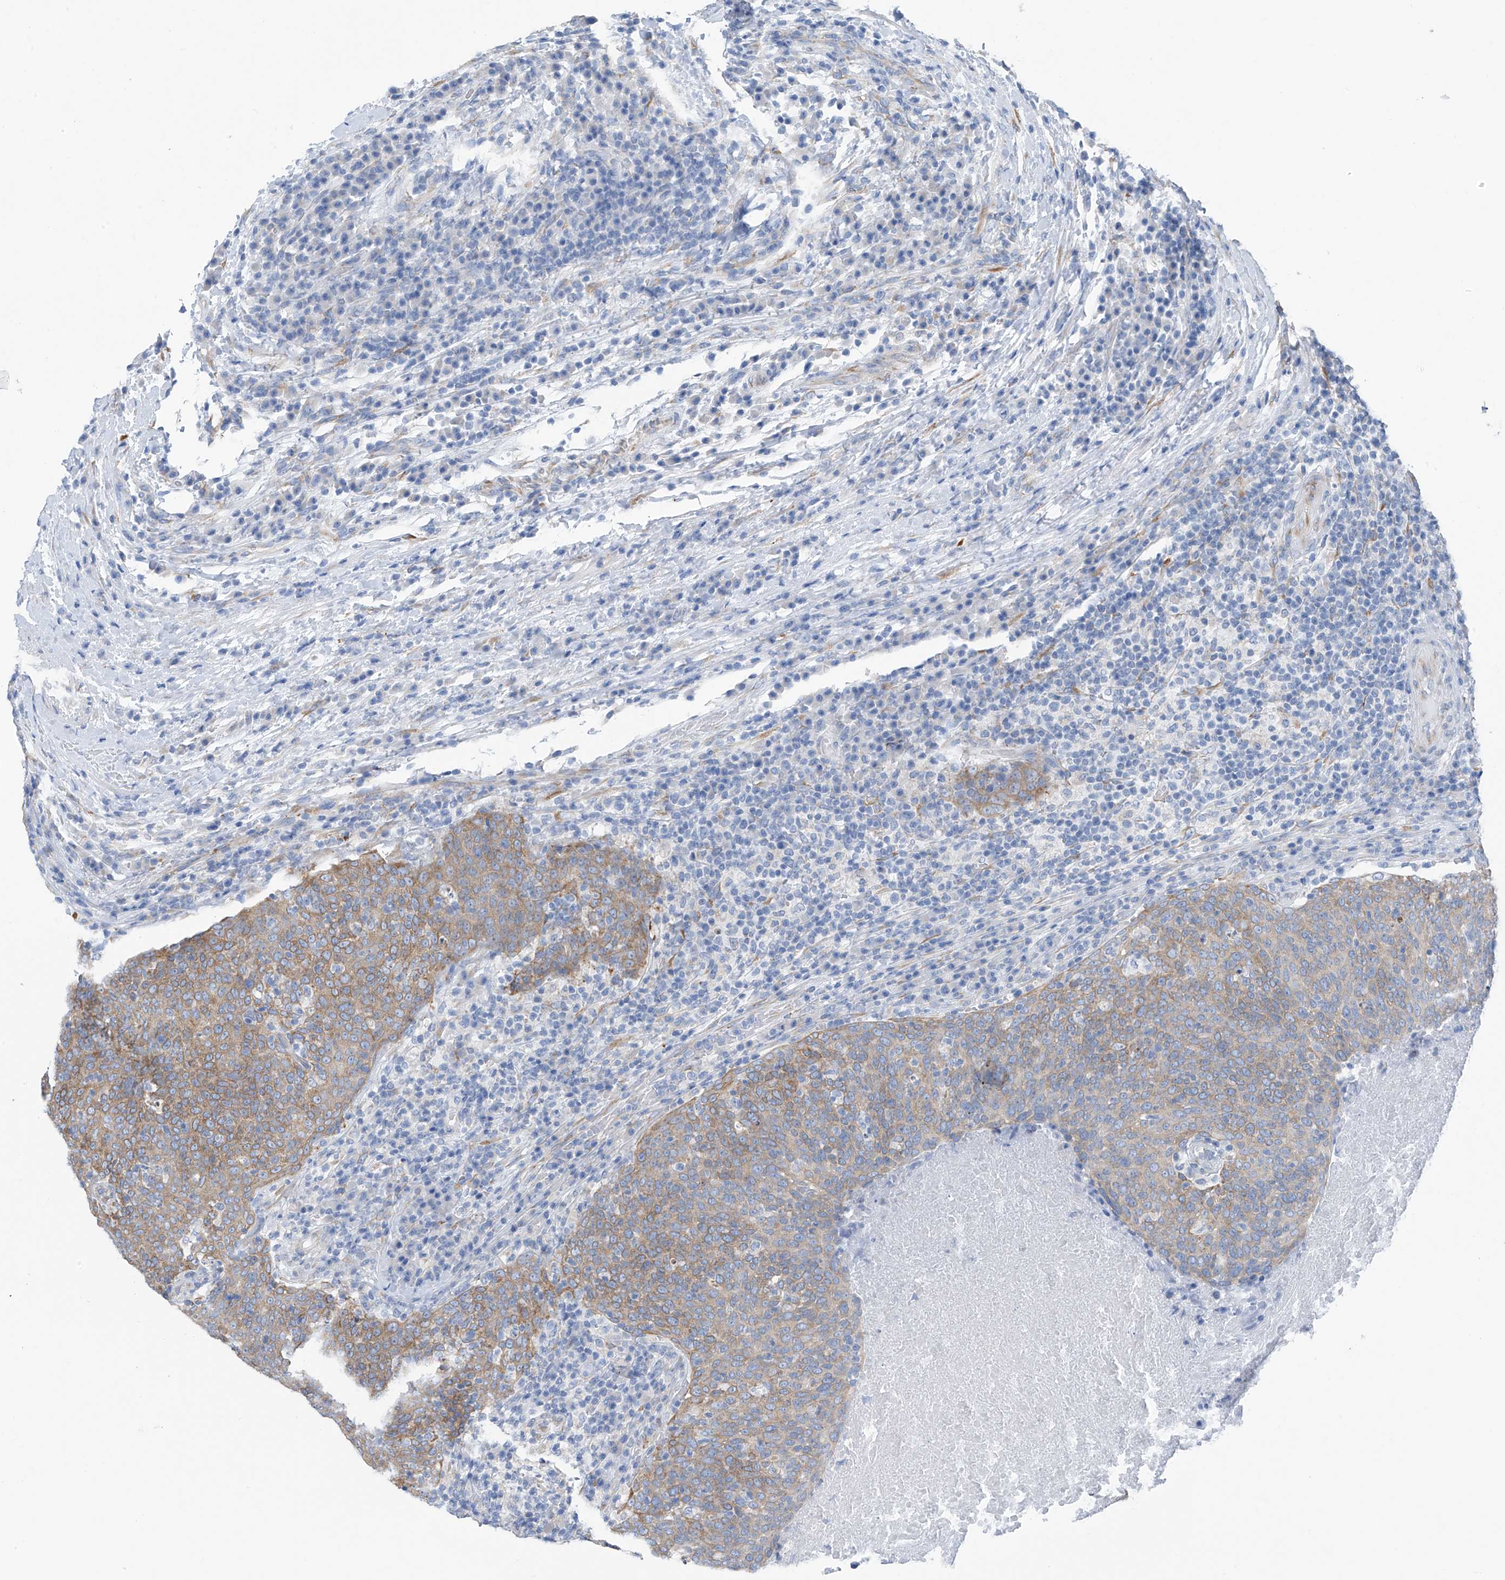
{"staining": {"intensity": "moderate", "quantity": "25%-75%", "location": "cytoplasmic/membranous"}, "tissue": "head and neck cancer", "cell_type": "Tumor cells", "image_type": "cancer", "snomed": [{"axis": "morphology", "description": "Squamous cell carcinoma, NOS"}, {"axis": "morphology", "description": "Squamous cell carcinoma, metastatic, NOS"}, {"axis": "topography", "description": "Lymph node"}, {"axis": "topography", "description": "Head-Neck"}], "caption": "Head and neck metastatic squamous cell carcinoma stained for a protein reveals moderate cytoplasmic/membranous positivity in tumor cells. (DAB (3,3'-diaminobenzidine) IHC with brightfield microscopy, high magnification).", "gene": "RCN2", "patient": {"sex": "male", "age": 62}}